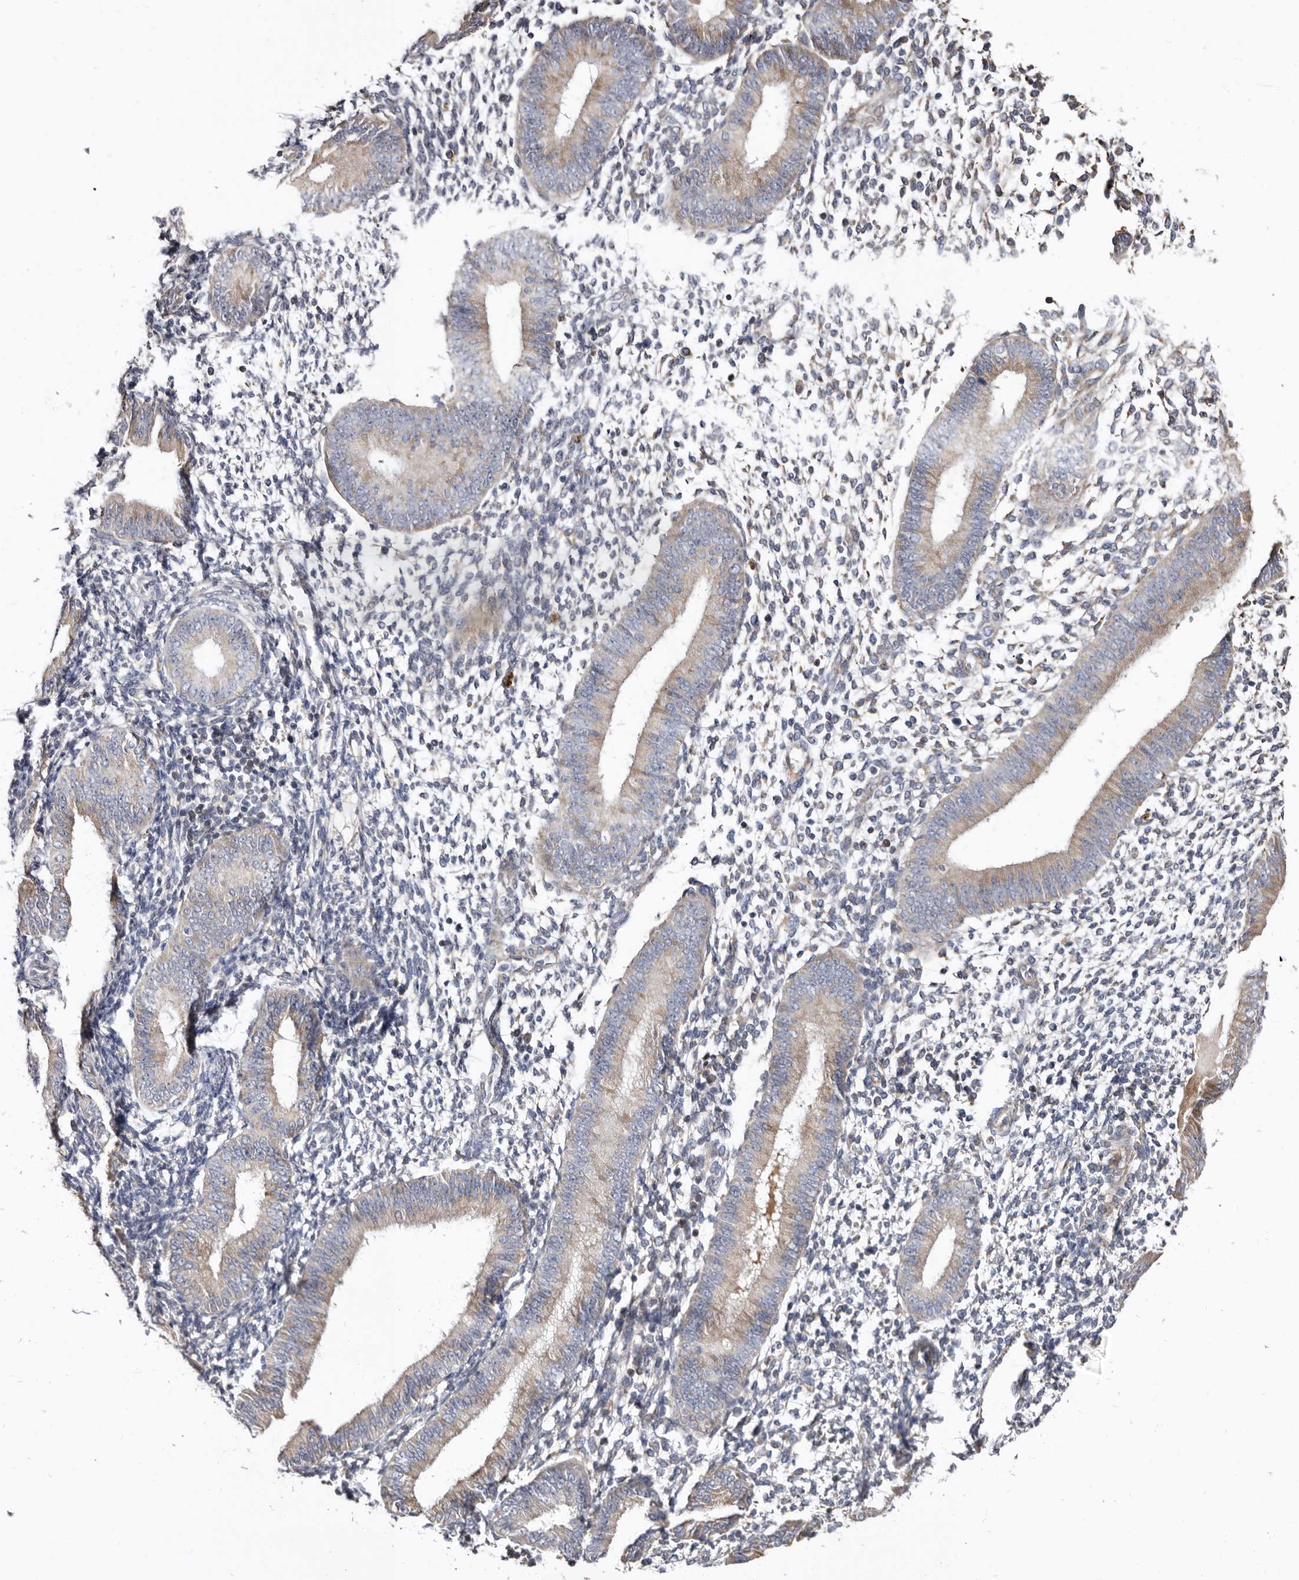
{"staining": {"intensity": "negative", "quantity": "none", "location": "none"}, "tissue": "endometrium", "cell_type": "Cells in endometrial stroma", "image_type": "normal", "snomed": [{"axis": "morphology", "description": "Normal tissue, NOS"}, {"axis": "topography", "description": "Uterus"}, {"axis": "topography", "description": "Endometrium"}], "caption": "High magnification brightfield microscopy of normal endometrium stained with DAB (3,3'-diaminobenzidine) (brown) and counterstained with hematoxylin (blue): cells in endometrial stroma show no significant staining. (Immunohistochemistry (ihc), brightfield microscopy, high magnification).", "gene": "ASIC5", "patient": {"sex": "female", "age": 48}}